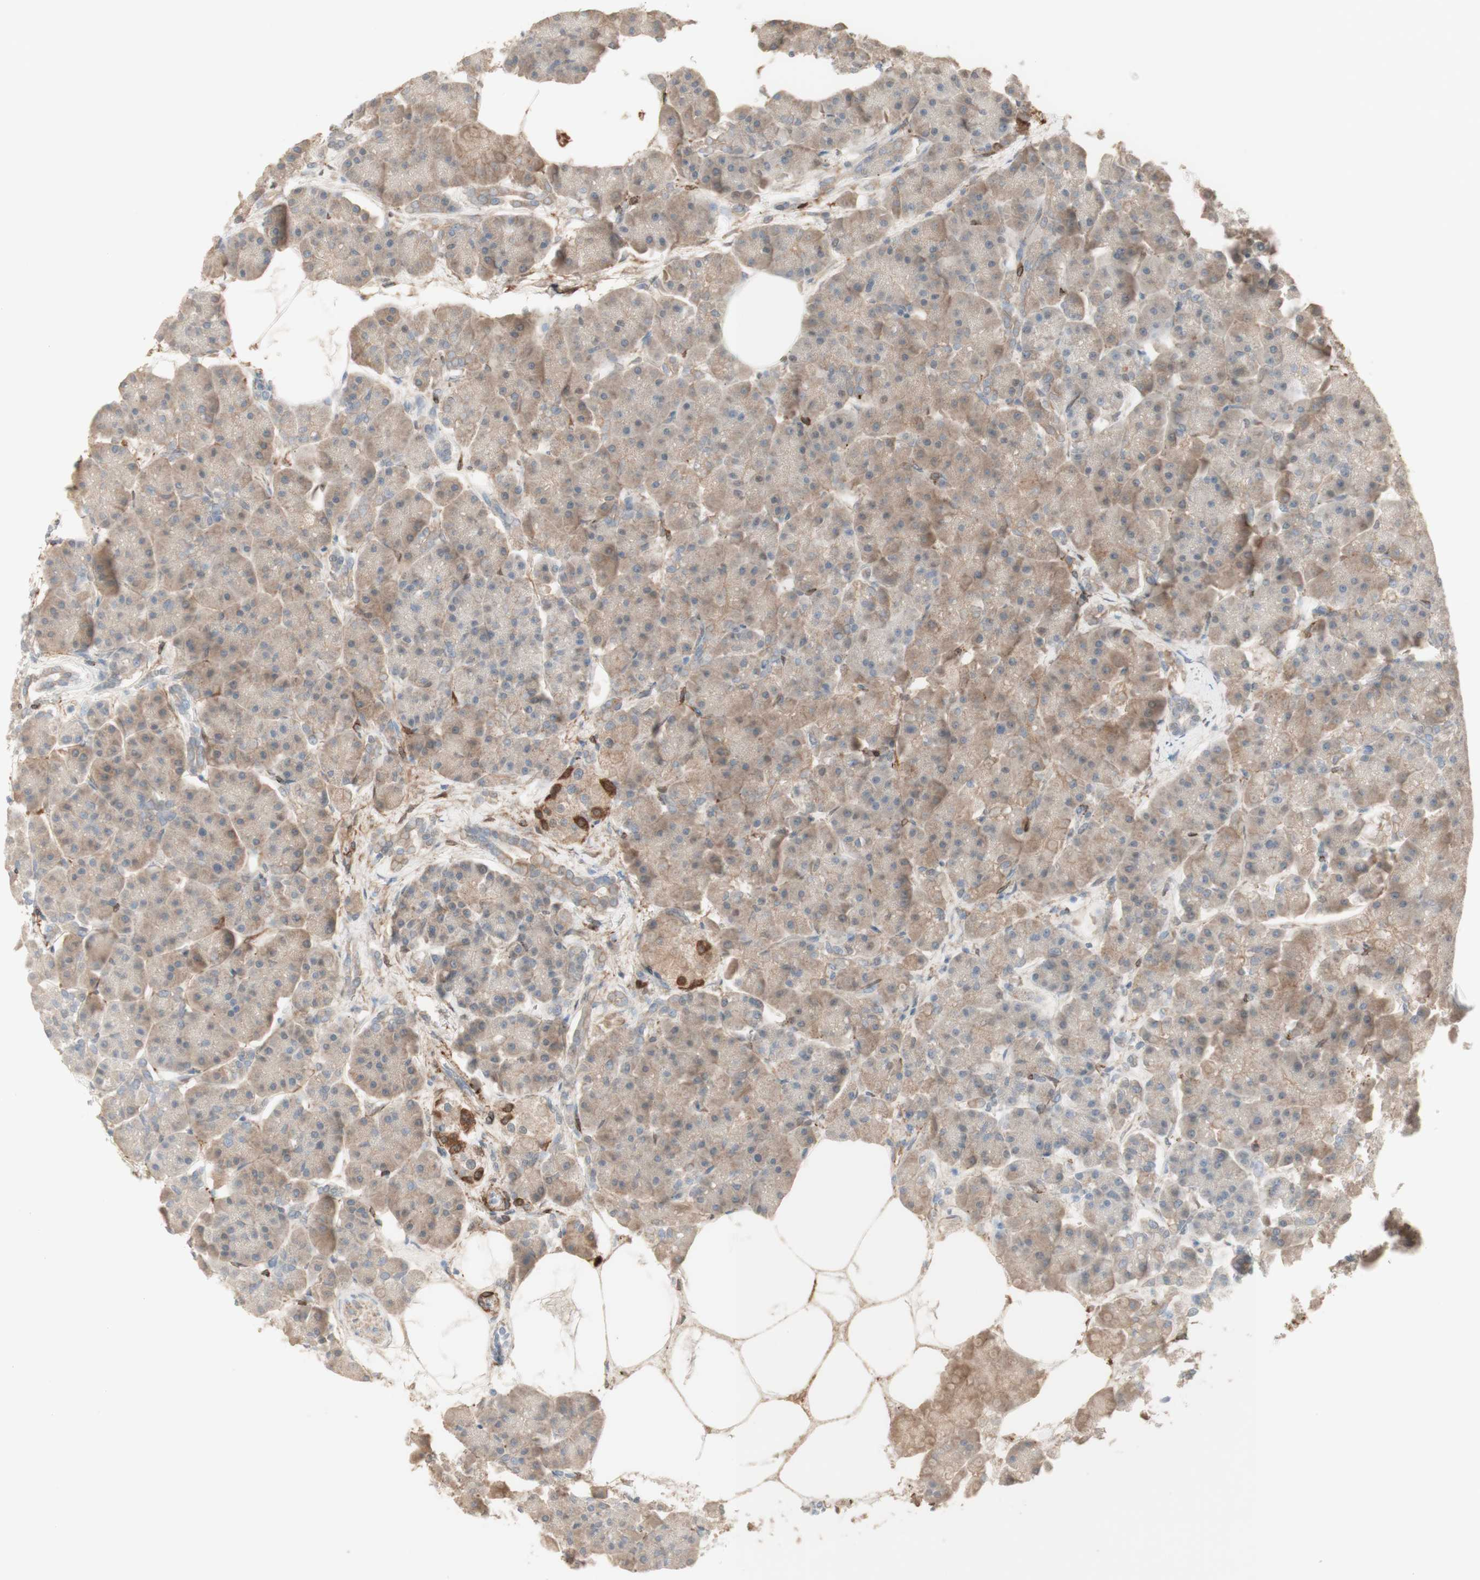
{"staining": {"intensity": "strong", "quantity": "<25%", "location": "cytoplasmic/membranous"}, "tissue": "pancreas", "cell_type": "Exocrine glandular cells", "image_type": "normal", "snomed": [{"axis": "morphology", "description": "Normal tissue, NOS"}, {"axis": "topography", "description": "Pancreas"}], "caption": "DAB (3,3'-diaminobenzidine) immunohistochemical staining of unremarkable human pancreas shows strong cytoplasmic/membranous protein positivity in approximately <25% of exocrine glandular cells.", "gene": "MUC3A", "patient": {"sex": "female", "age": 70}}